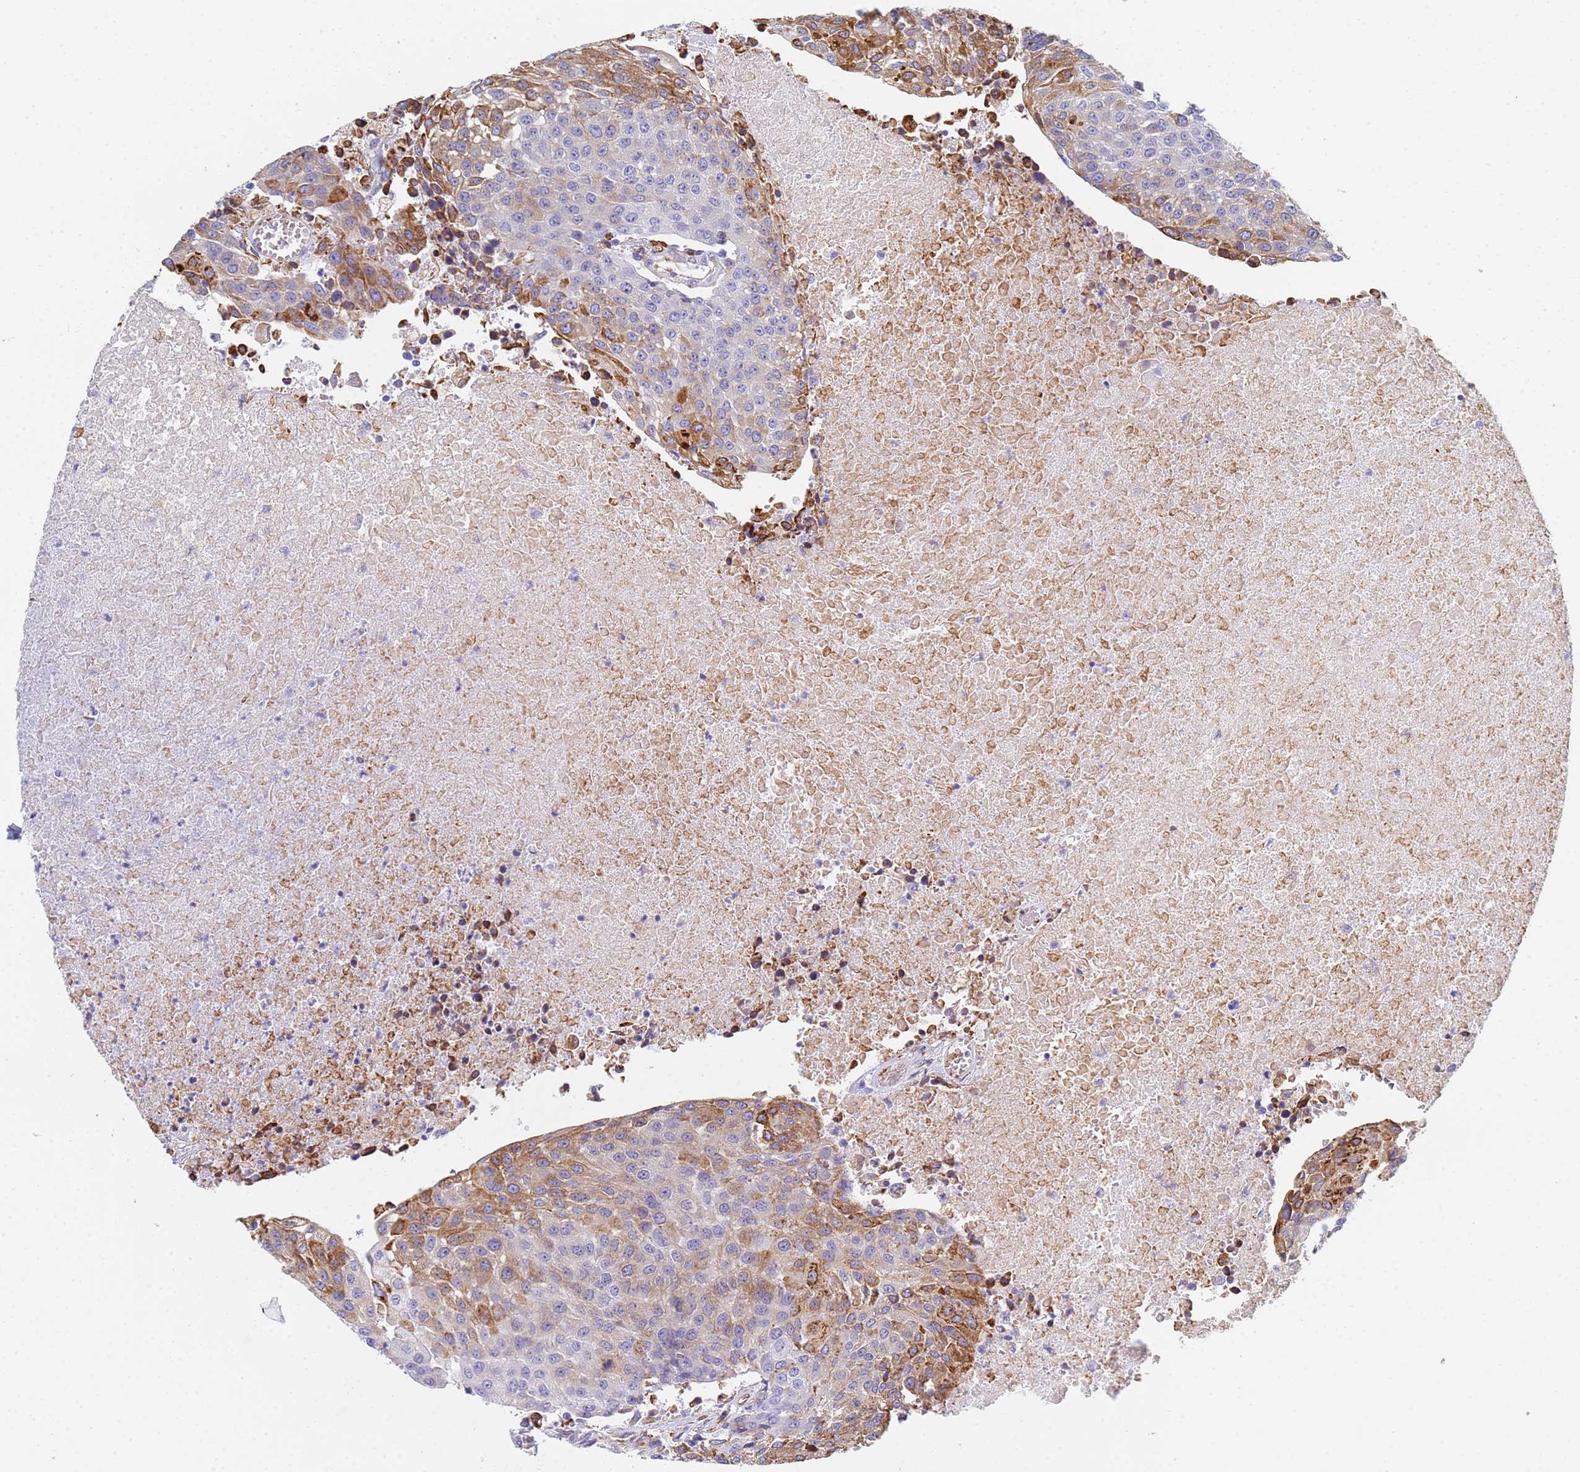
{"staining": {"intensity": "moderate", "quantity": "25%-75%", "location": "cytoplasmic/membranous"}, "tissue": "urothelial cancer", "cell_type": "Tumor cells", "image_type": "cancer", "snomed": [{"axis": "morphology", "description": "Urothelial carcinoma, High grade"}, {"axis": "topography", "description": "Urinary bladder"}], "caption": "The photomicrograph exhibits a brown stain indicating the presence of a protein in the cytoplasmic/membranous of tumor cells in urothelial cancer.", "gene": "GDAP2", "patient": {"sex": "female", "age": 85}}